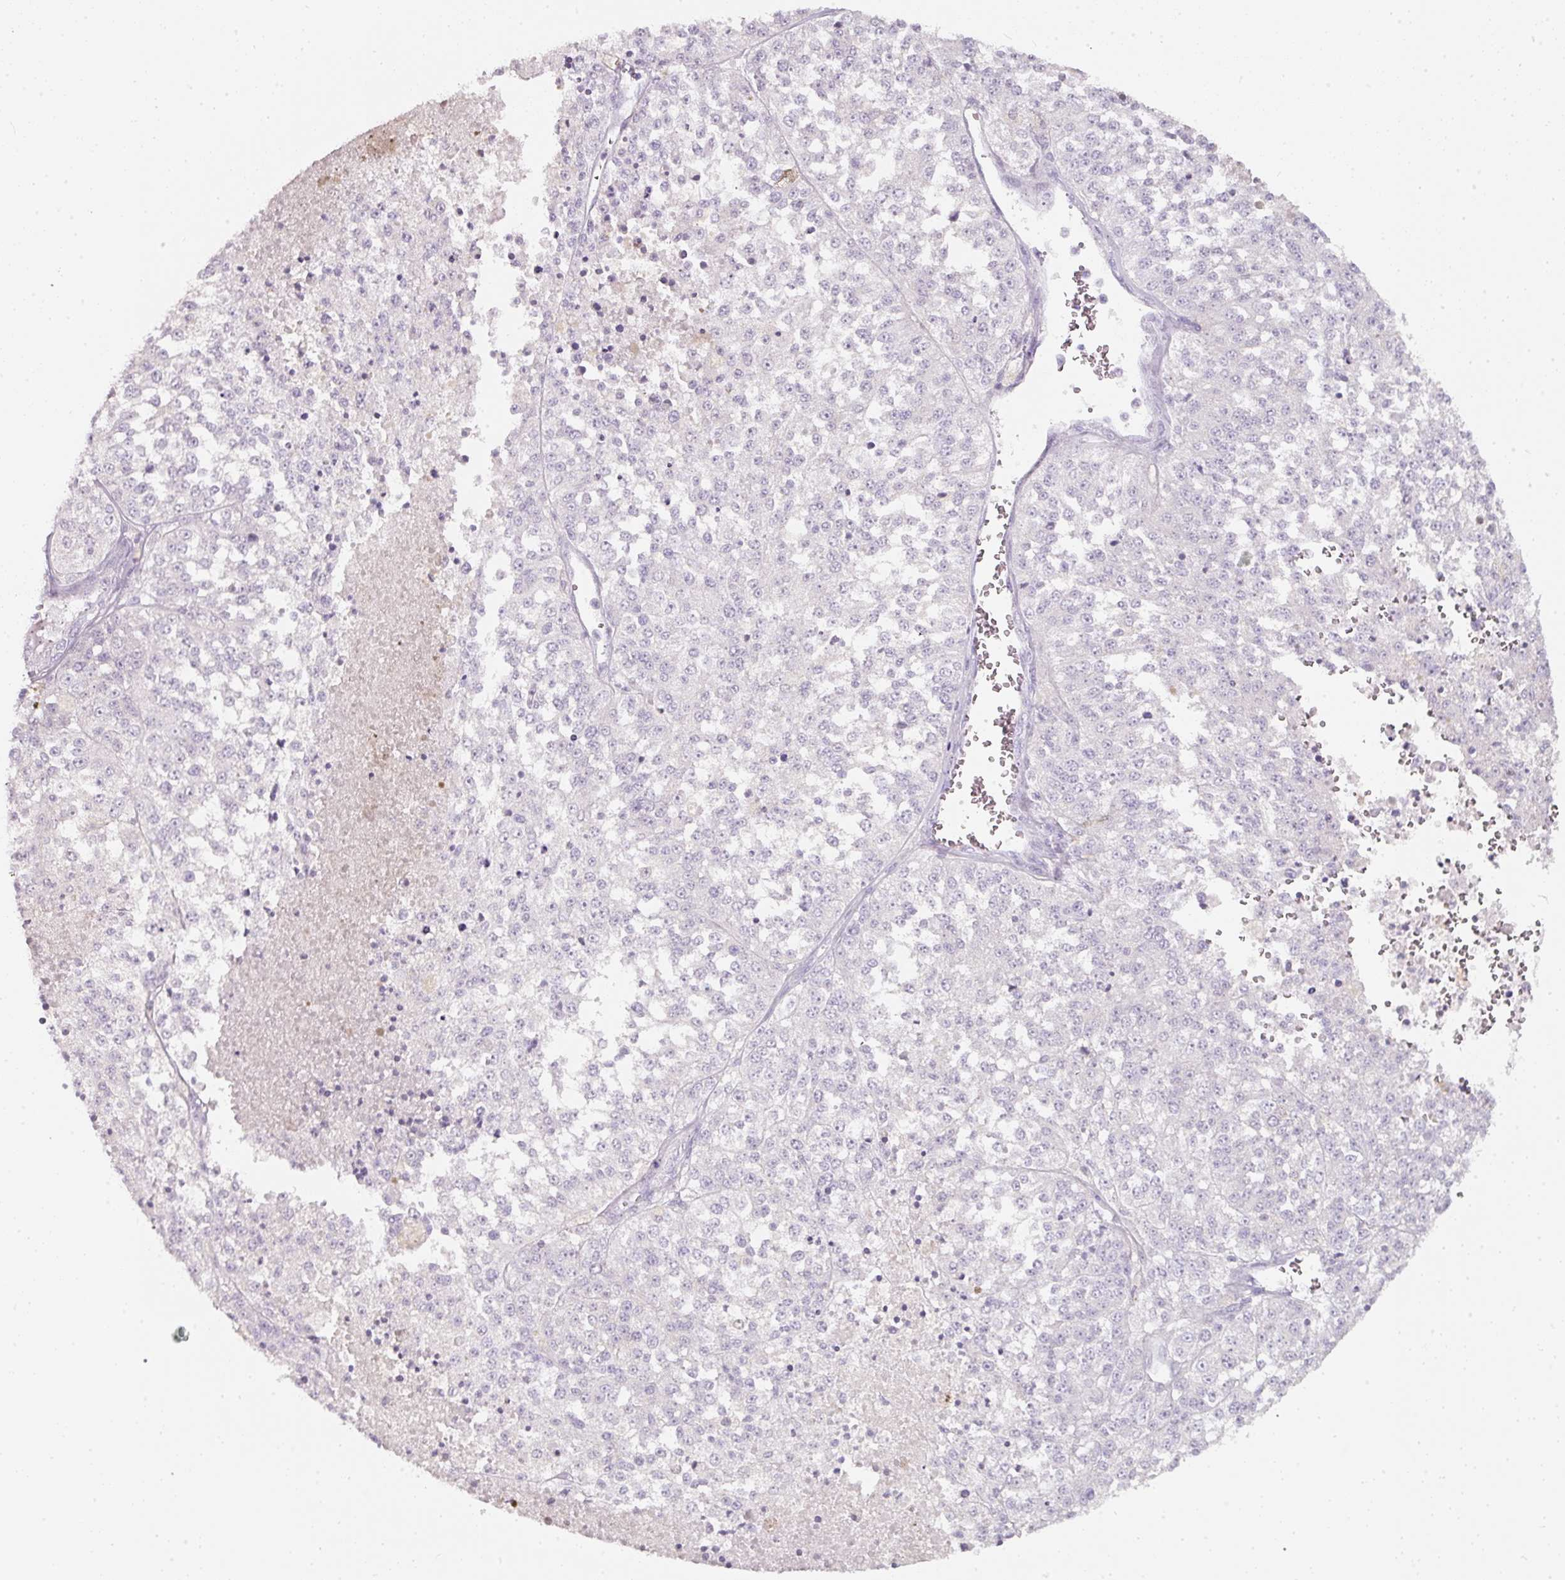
{"staining": {"intensity": "negative", "quantity": "none", "location": "none"}, "tissue": "melanoma", "cell_type": "Tumor cells", "image_type": "cancer", "snomed": [{"axis": "morphology", "description": "Malignant melanoma, NOS"}, {"axis": "topography", "description": "Skin"}], "caption": "This histopathology image is of melanoma stained with IHC to label a protein in brown with the nuclei are counter-stained blue. There is no staining in tumor cells. Nuclei are stained in blue.", "gene": "SLC2A2", "patient": {"sex": "female", "age": 64}}